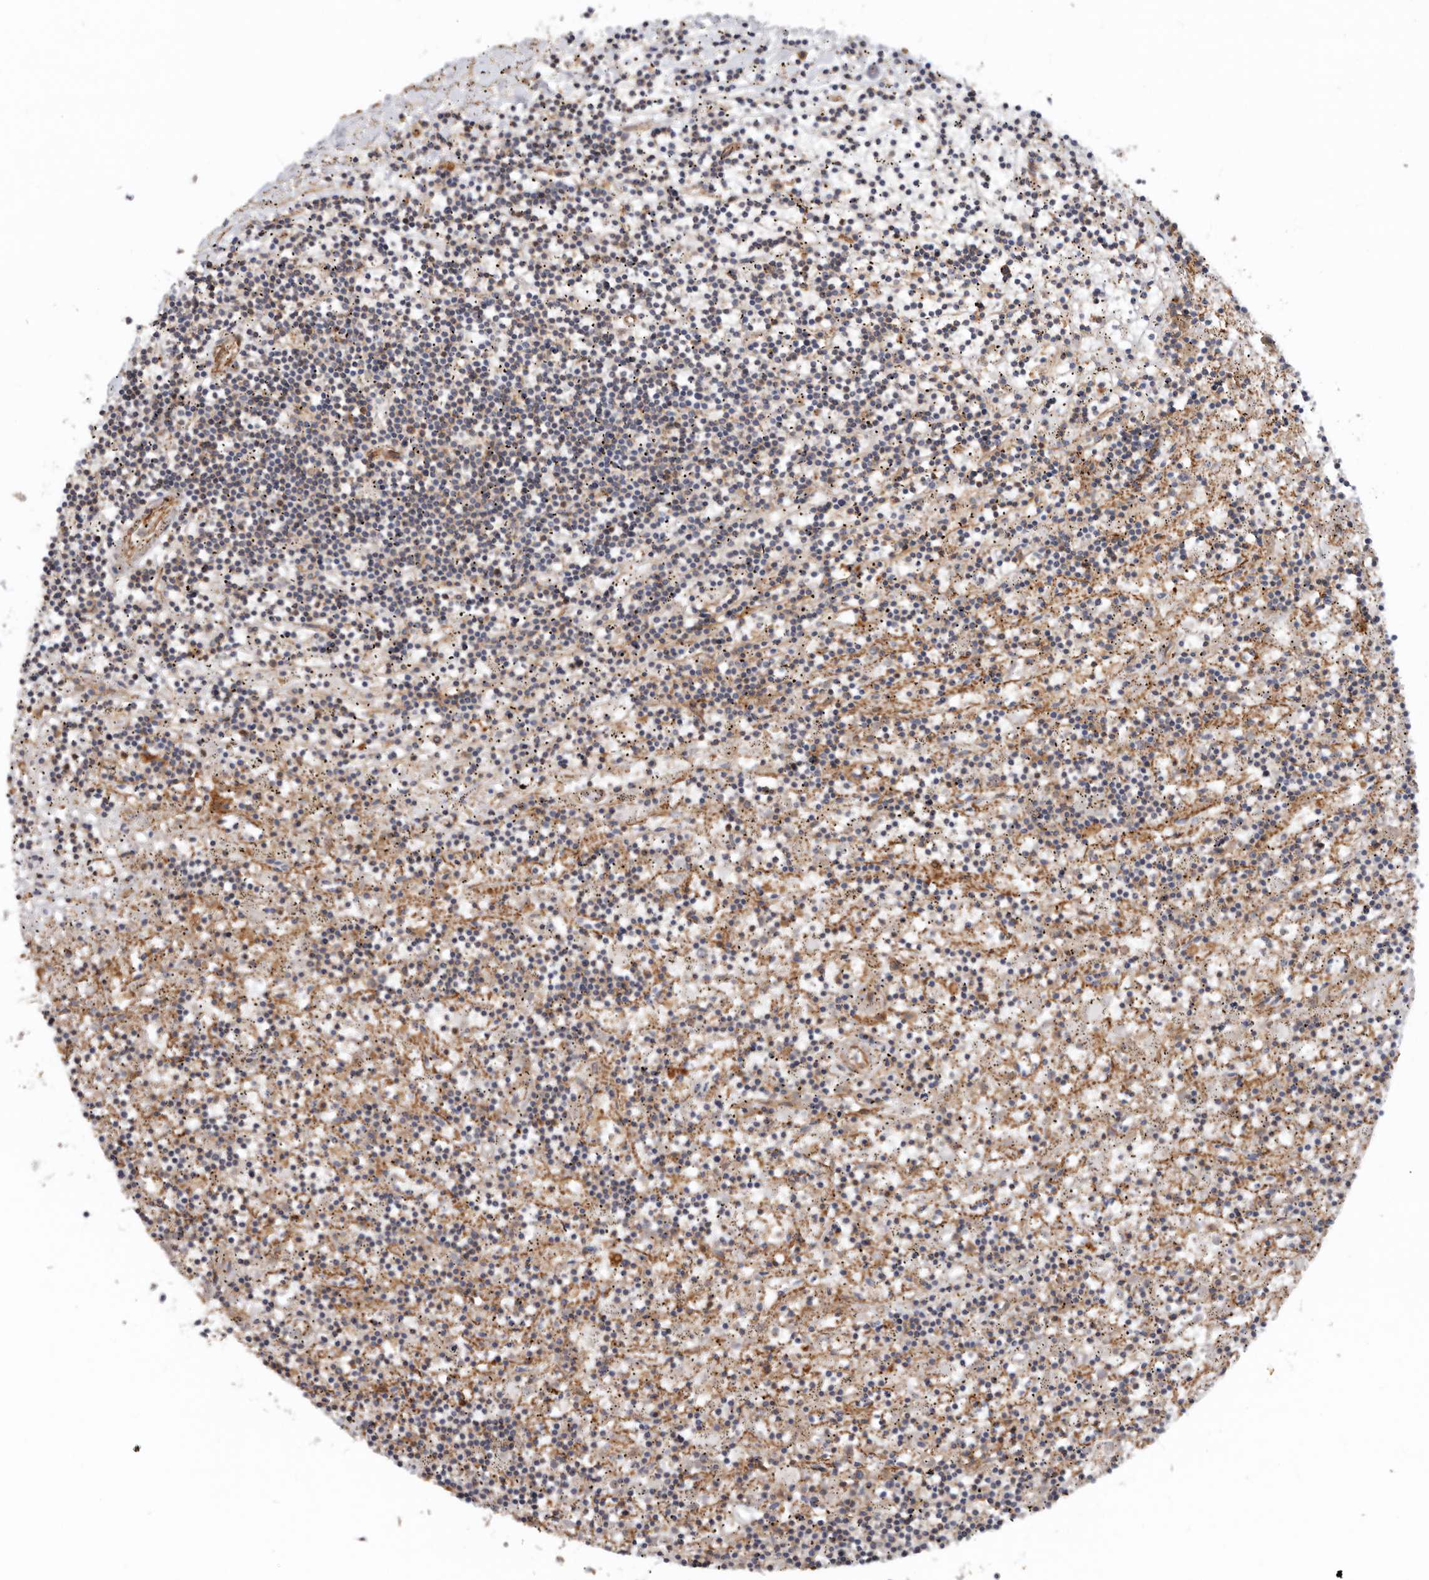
{"staining": {"intensity": "weak", "quantity": "<25%", "location": "cytoplasmic/membranous"}, "tissue": "lymphoma", "cell_type": "Tumor cells", "image_type": "cancer", "snomed": [{"axis": "morphology", "description": "Malignant lymphoma, non-Hodgkin's type, Low grade"}, {"axis": "topography", "description": "Spleen"}], "caption": "Tumor cells are negative for brown protein staining in lymphoma.", "gene": "TMC7", "patient": {"sex": "male", "age": 76}}